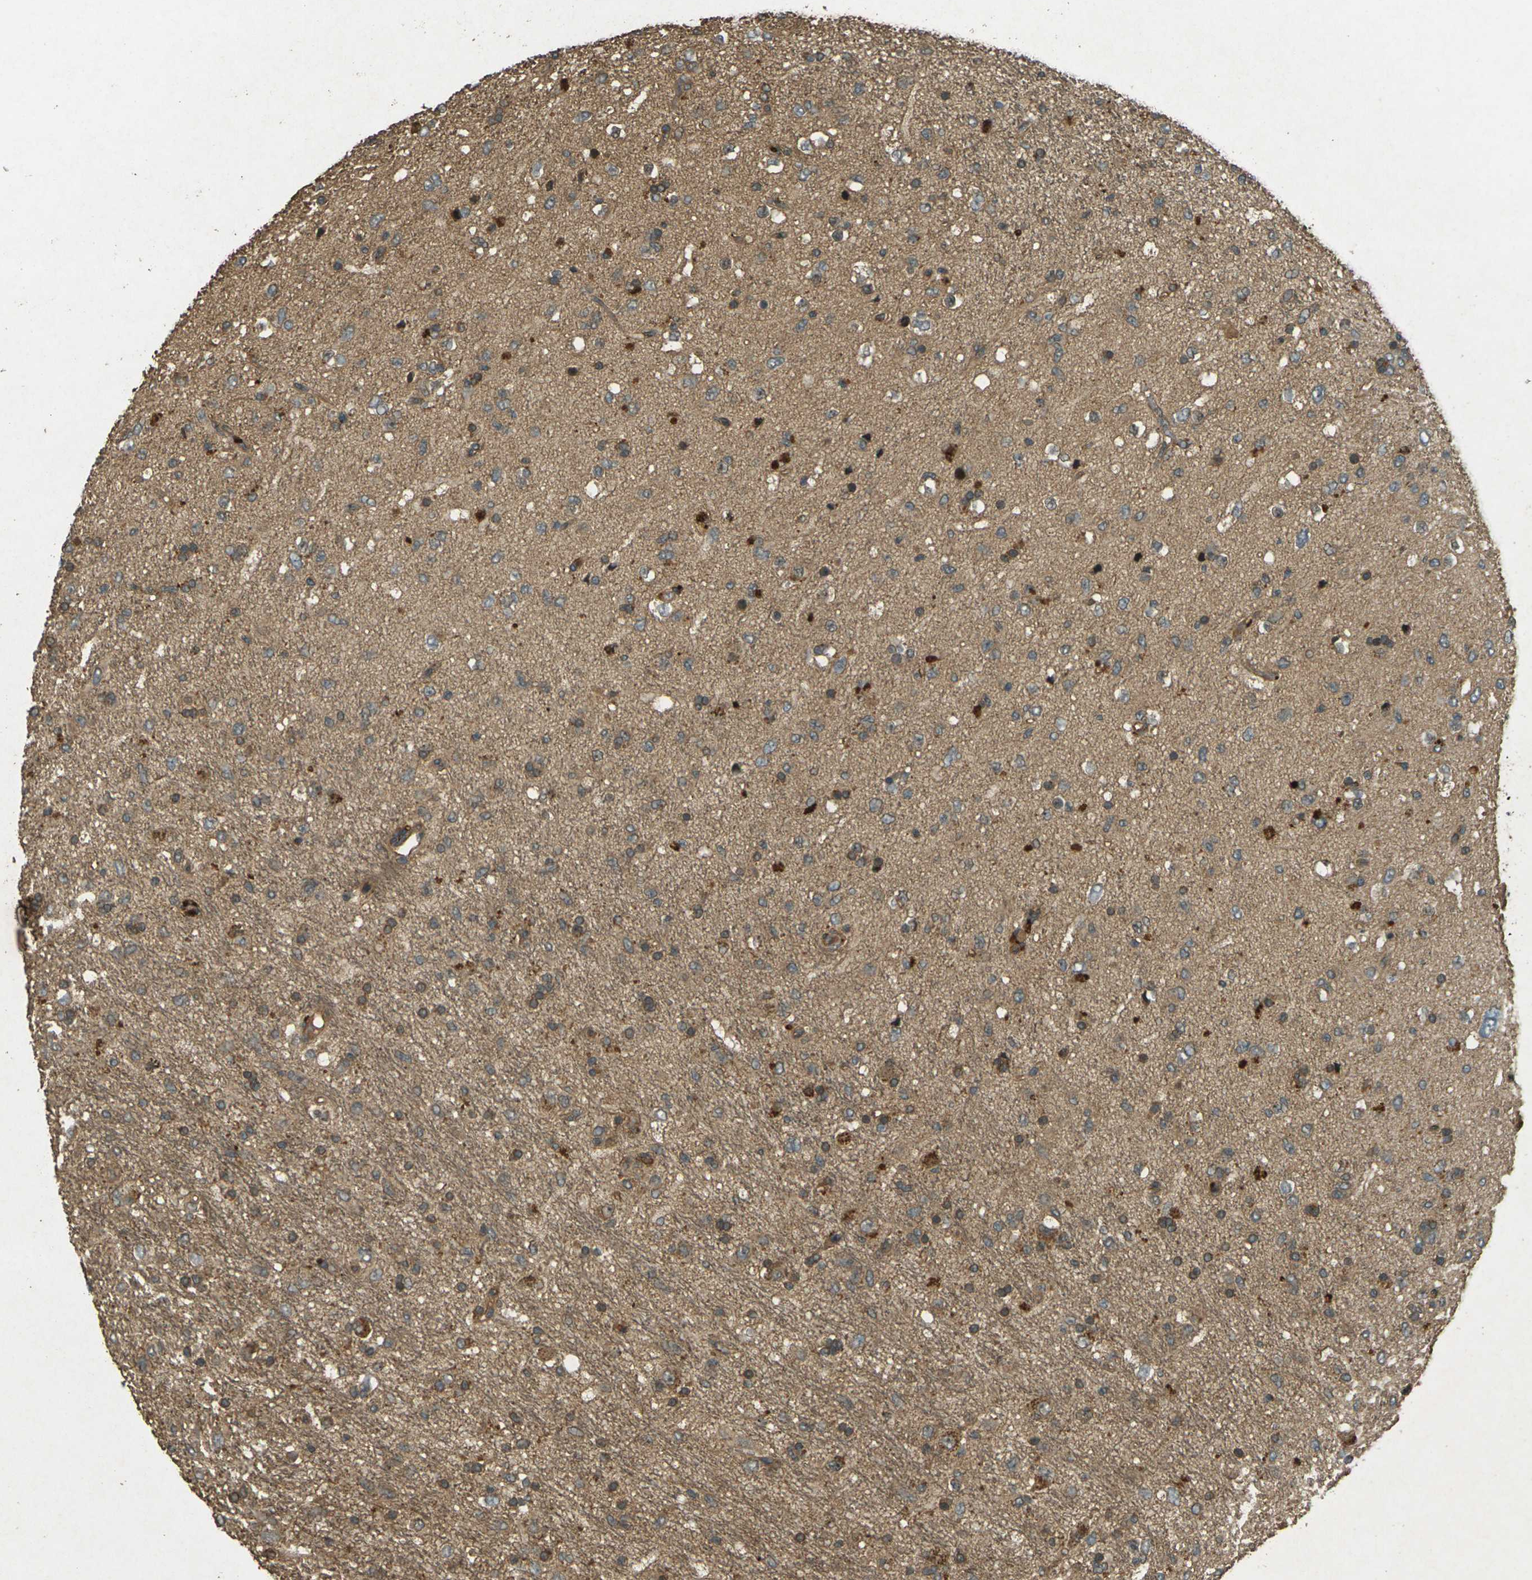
{"staining": {"intensity": "moderate", "quantity": "25%-75%", "location": "cytoplasmic/membranous"}, "tissue": "glioma", "cell_type": "Tumor cells", "image_type": "cancer", "snomed": [{"axis": "morphology", "description": "Glioma, malignant, Low grade"}, {"axis": "topography", "description": "Brain"}], "caption": "This image exhibits immunohistochemistry staining of low-grade glioma (malignant), with medium moderate cytoplasmic/membranous staining in about 25%-75% of tumor cells.", "gene": "TAP1", "patient": {"sex": "male", "age": 77}}